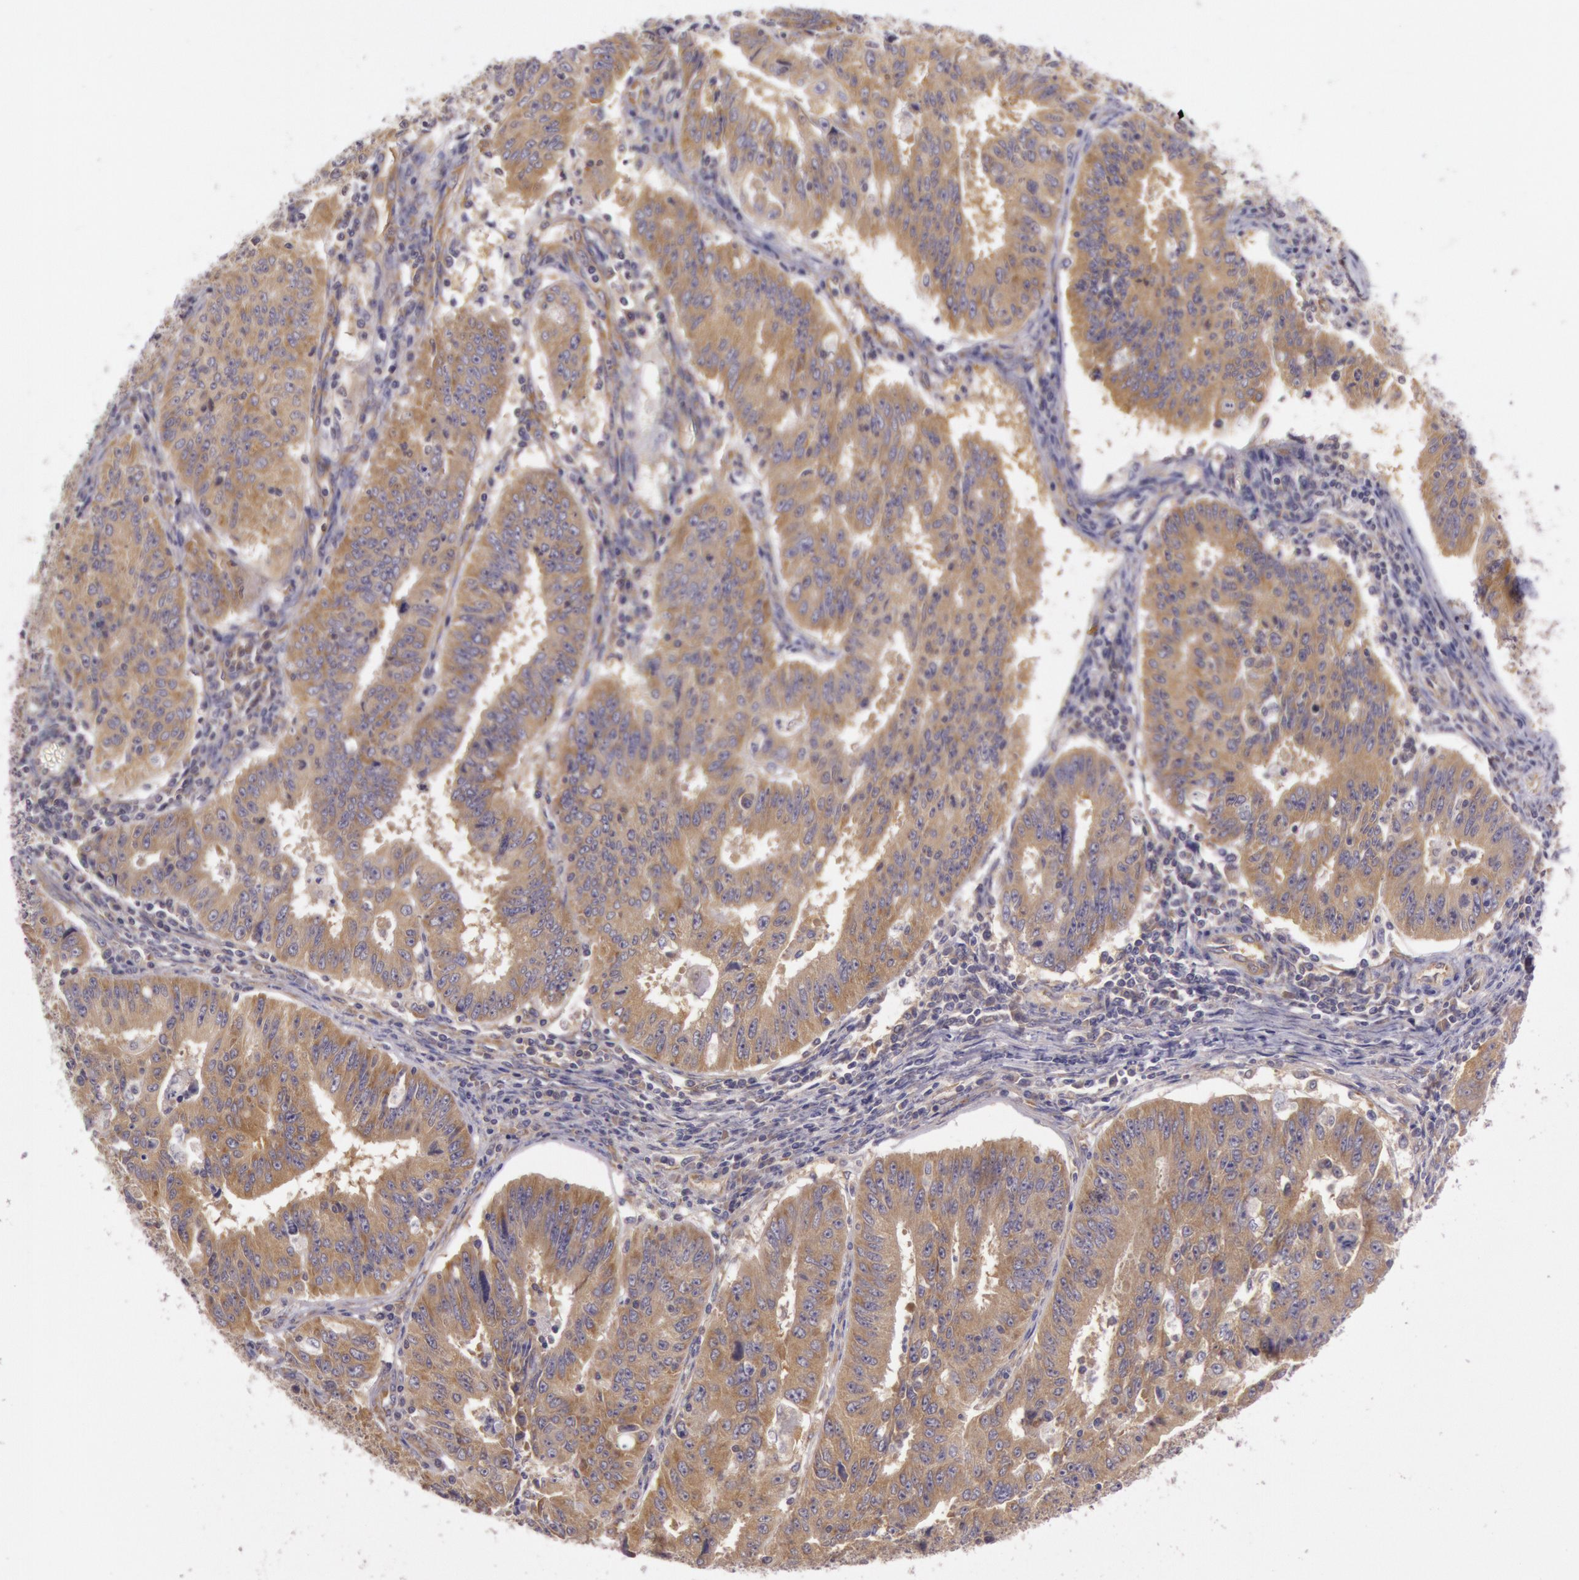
{"staining": {"intensity": "weak", "quantity": ">75%", "location": "cytoplasmic/membranous"}, "tissue": "endometrial cancer", "cell_type": "Tumor cells", "image_type": "cancer", "snomed": [{"axis": "morphology", "description": "Adenocarcinoma, NOS"}, {"axis": "topography", "description": "Endometrium"}], "caption": "Immunohistochemistry photomicrograph of endometrial cancer stained for a protein (brown), which displays low levels of weak cytoplasmic/membranous expression in about >75% of tumor cells.", "gene": "CHUK", "patient": {"sex": "female", "age": 42}}